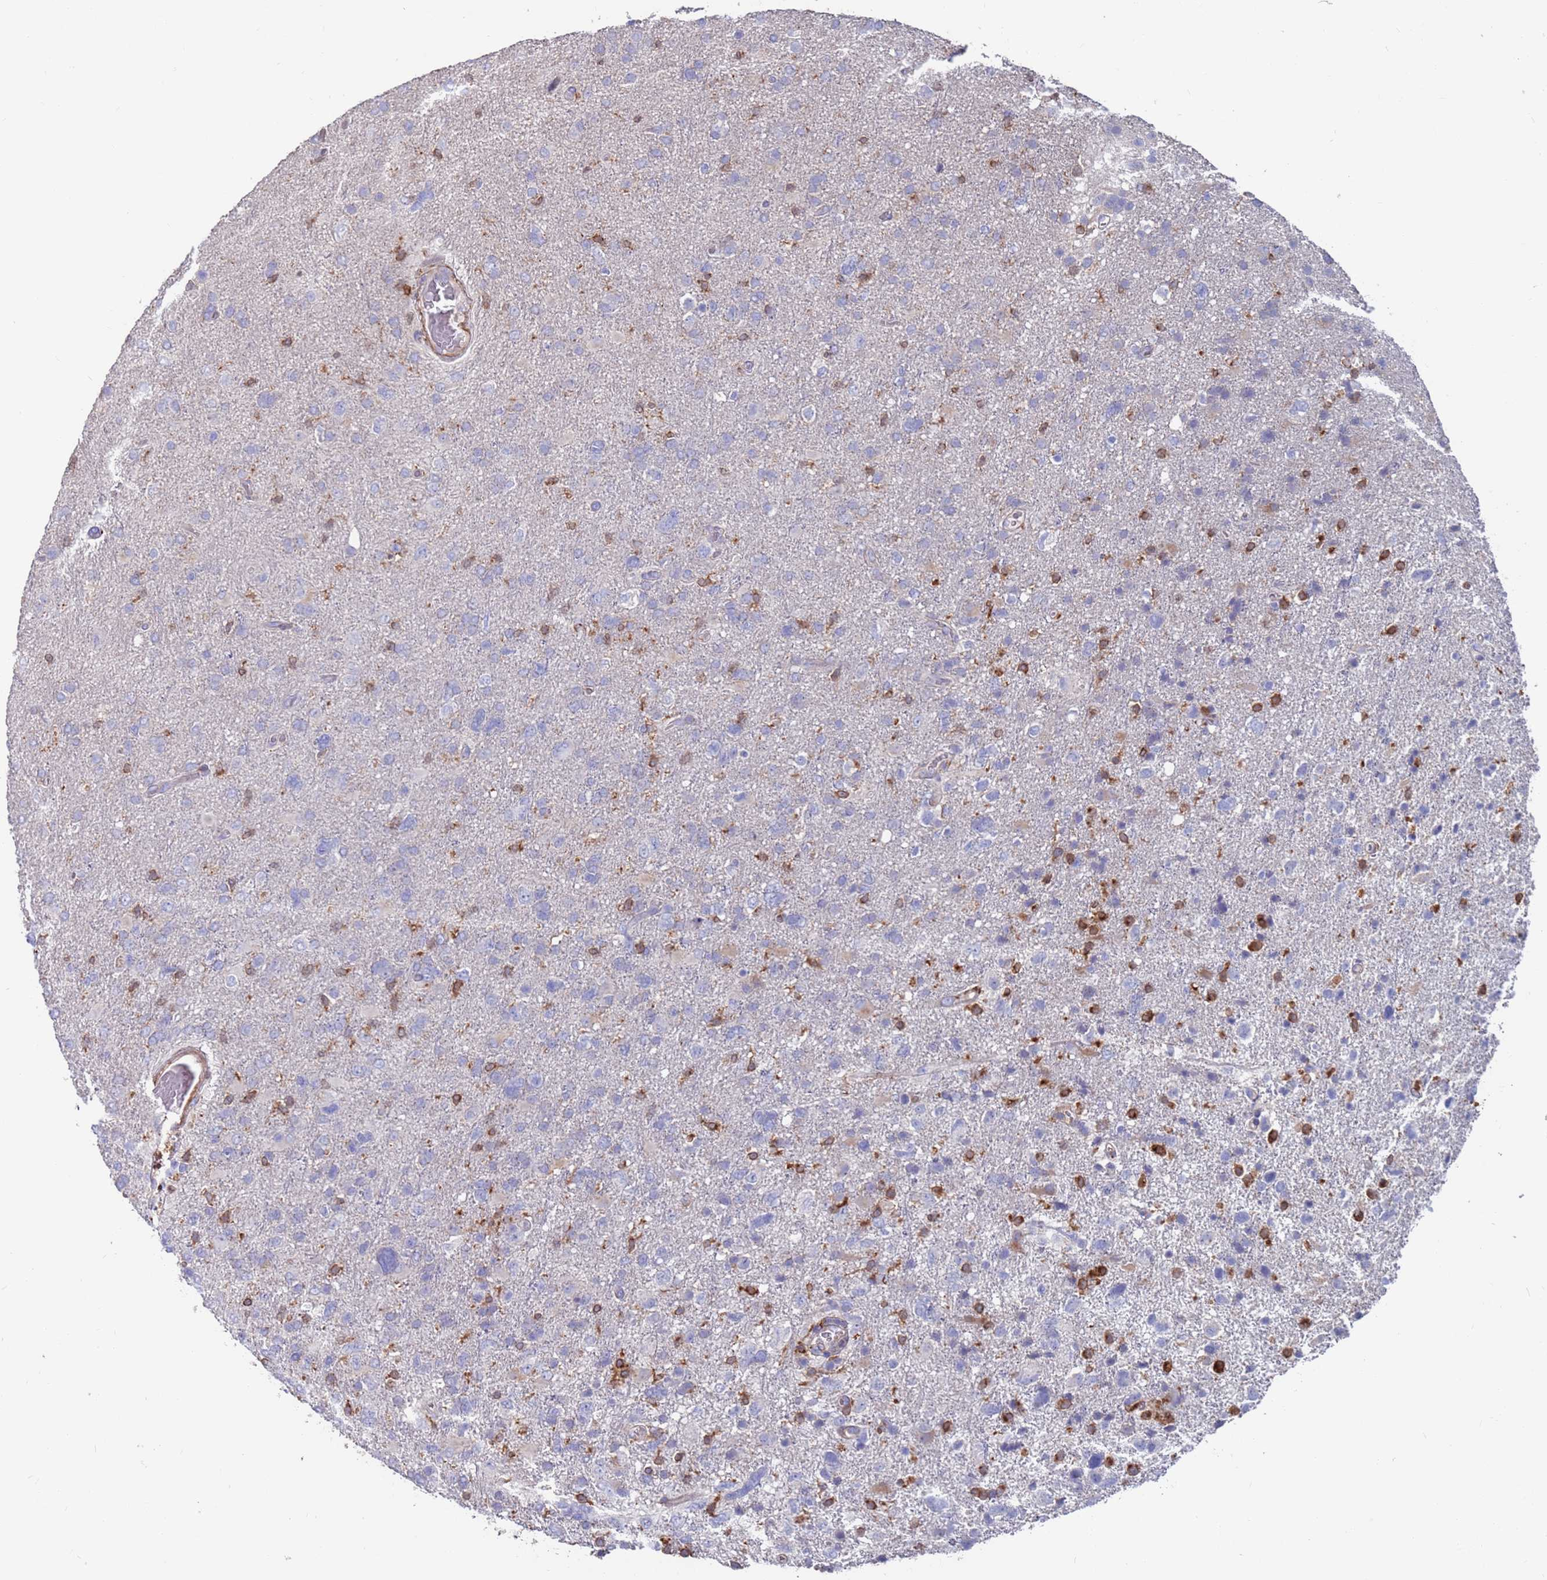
{"staining": {"intensity": "negative", "quantity": "none", "location": "none"}, "tissue": "glioma", "cell_type": "Tumor cells", "image_type": "cancer", "snomed": [{"axis": "morphology", "description": "Glioma, malignant, High grade"}, {"axis": "topography", "description": "Brain"}], "caption": "Malignant glioma (high-grade) was stained to show a protein in brown. There is no significant positivity in tumor cells.", "gene": "GREB1L", "patient": {"sex": "male", "age": 61}}